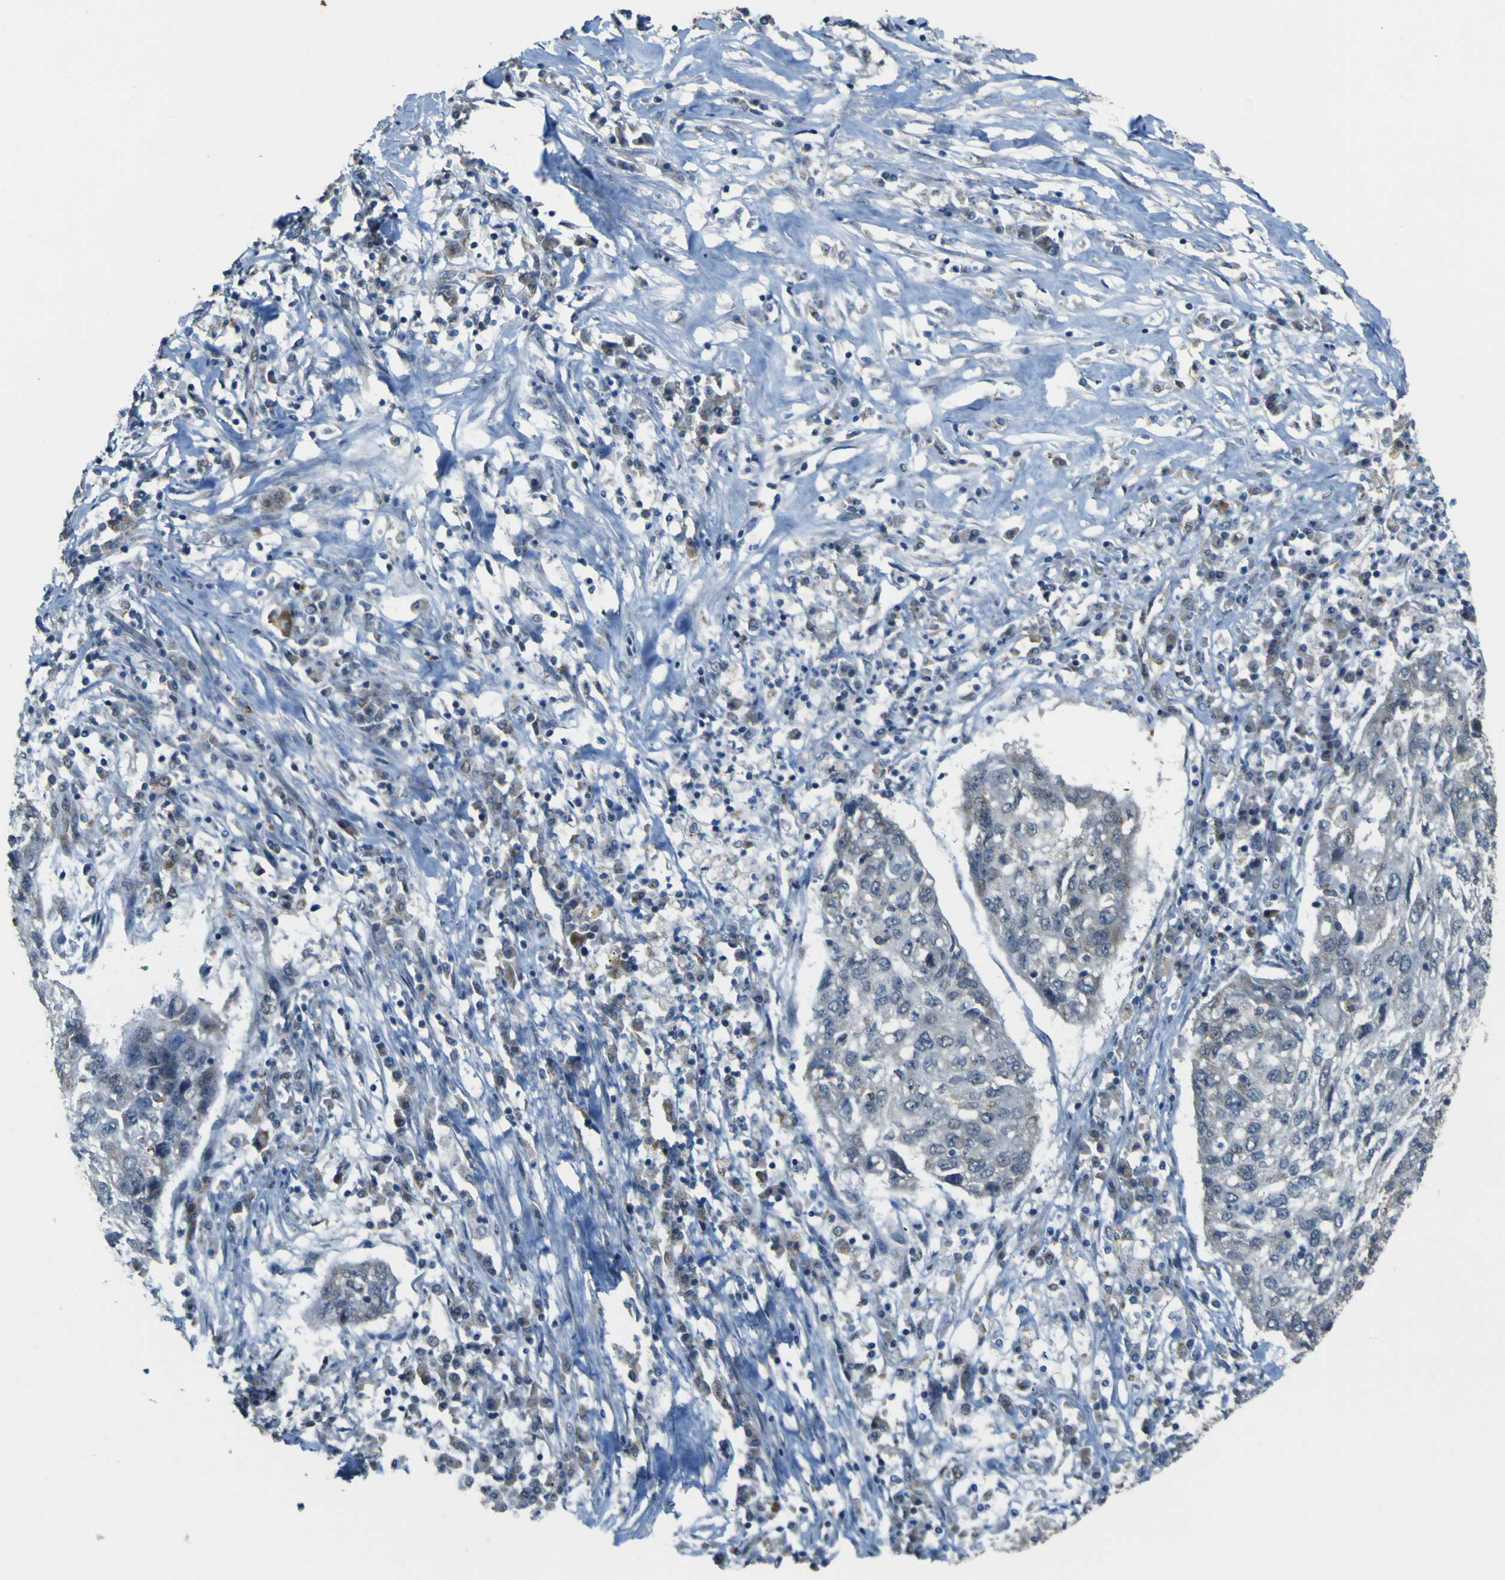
{"staining": {"intensity": "weak", "quantity": "<25%", "location": "cytoplasmic/membranous"}, "tissue": "lung cancer", "cell_type": "Tumor cells", "image_type": "cancer", "snomed": [{"axis": "morphology", "description": "Squamous cell carcinoma, NOS"}, {"axis": "topography", "description": "Lung"}], "caption": "High magnification brightfield microscopy of lung squamous cell carcinoma stained with DAB (3,3'-diaminobenzidine) (brown) and counterstained with hematoxylin (blue): tumor cells show no significant expression.", "gene": "ACBD5", "patient": {"sex": "female", "age": 63}}